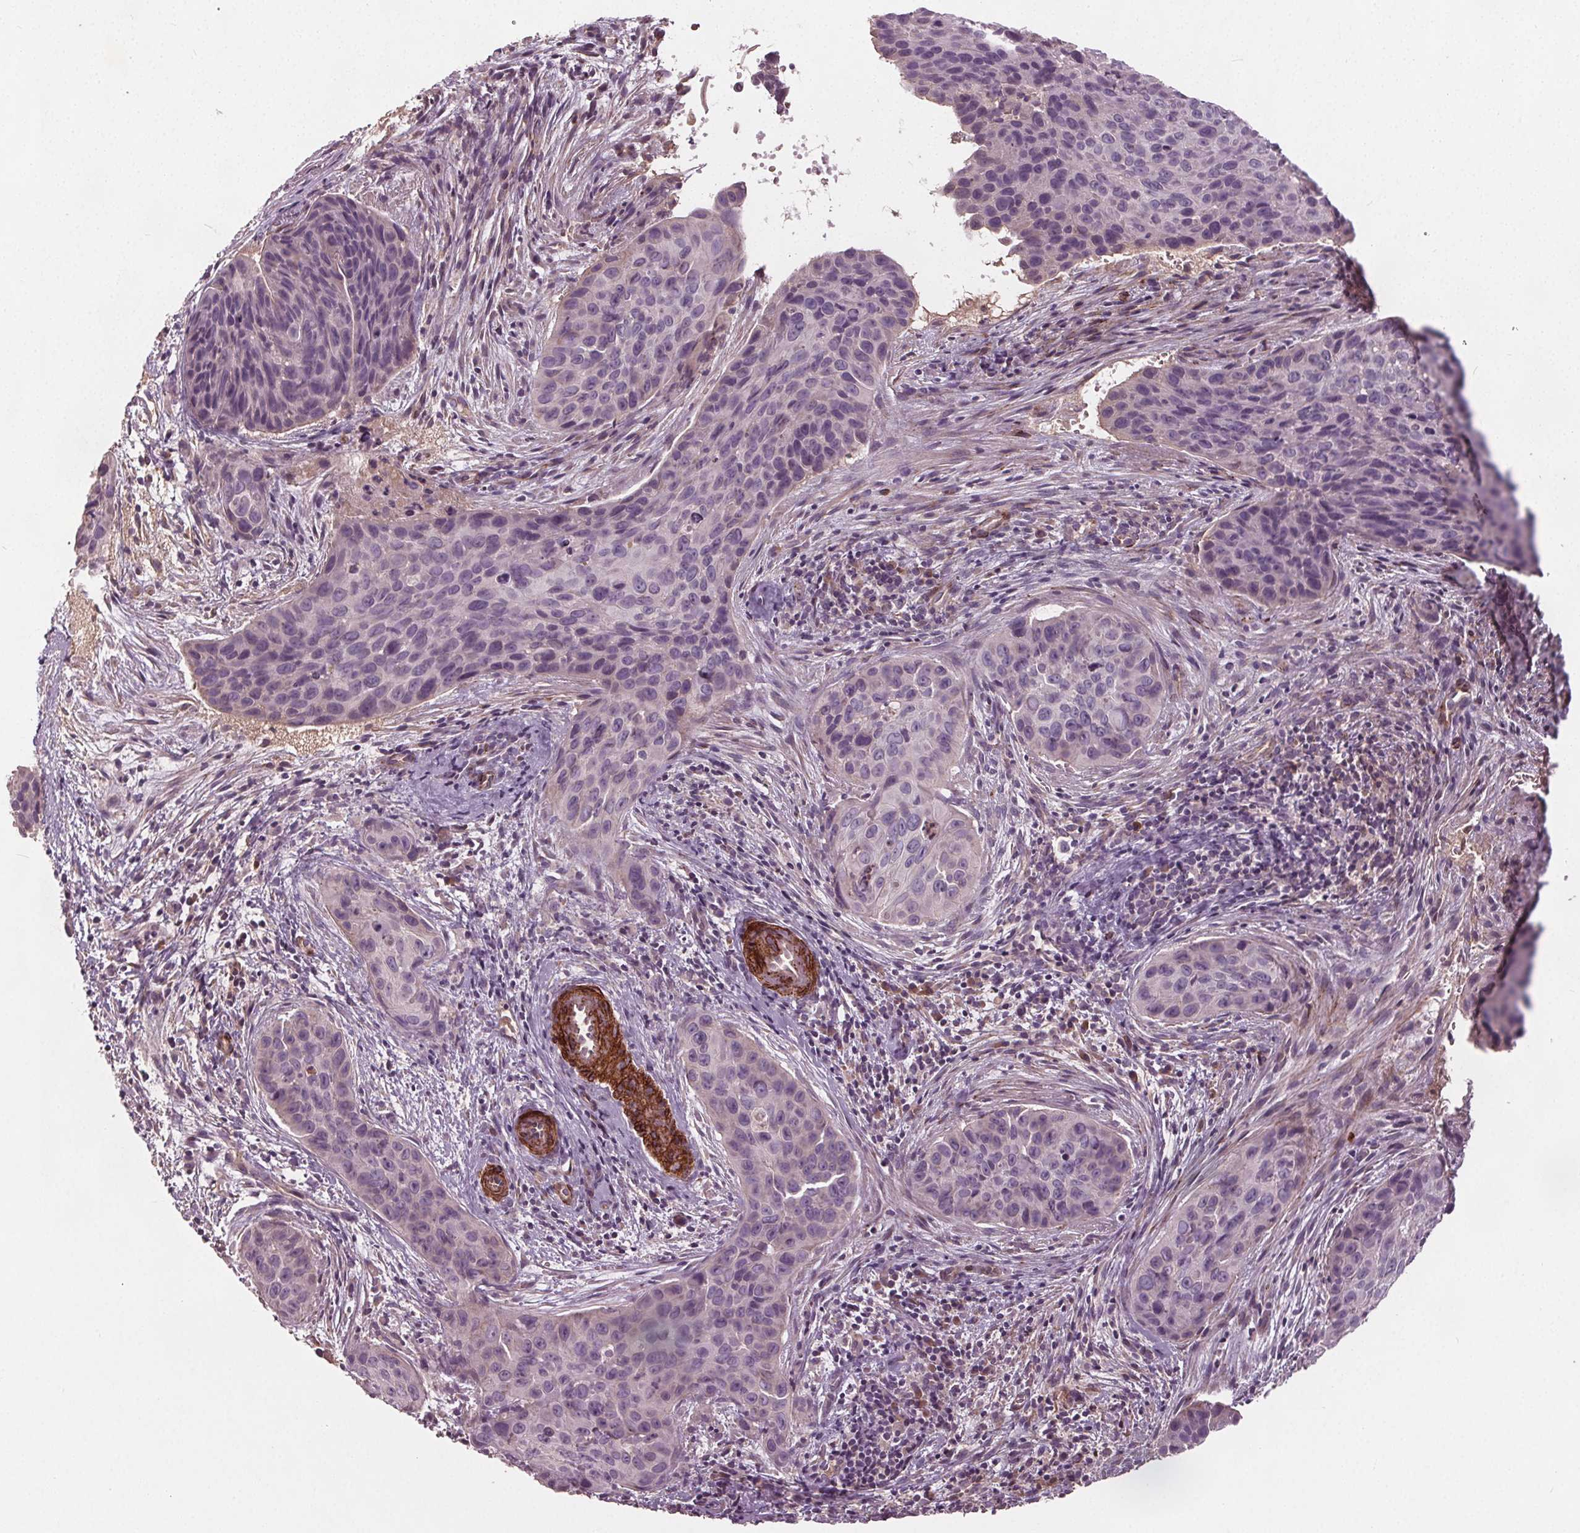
{"staining": {"intensity": "negative", "quantity": "none", "location": "none"}, "tissue": "cervical cancer", "cell_type": "Tumor cells", "image_type": "cancer", "snomed": [{"axis": "morphology", "description": "Squamous cell carcinoma, NOS"}, {"axis": "topography", "description": "Cervix"}], "caption": "Tumor cells are negative for protein expression in human cervical squamous cell carcinoma.", "gene": "PDGFD", "patient": {"sex": "female", "age": 35}}